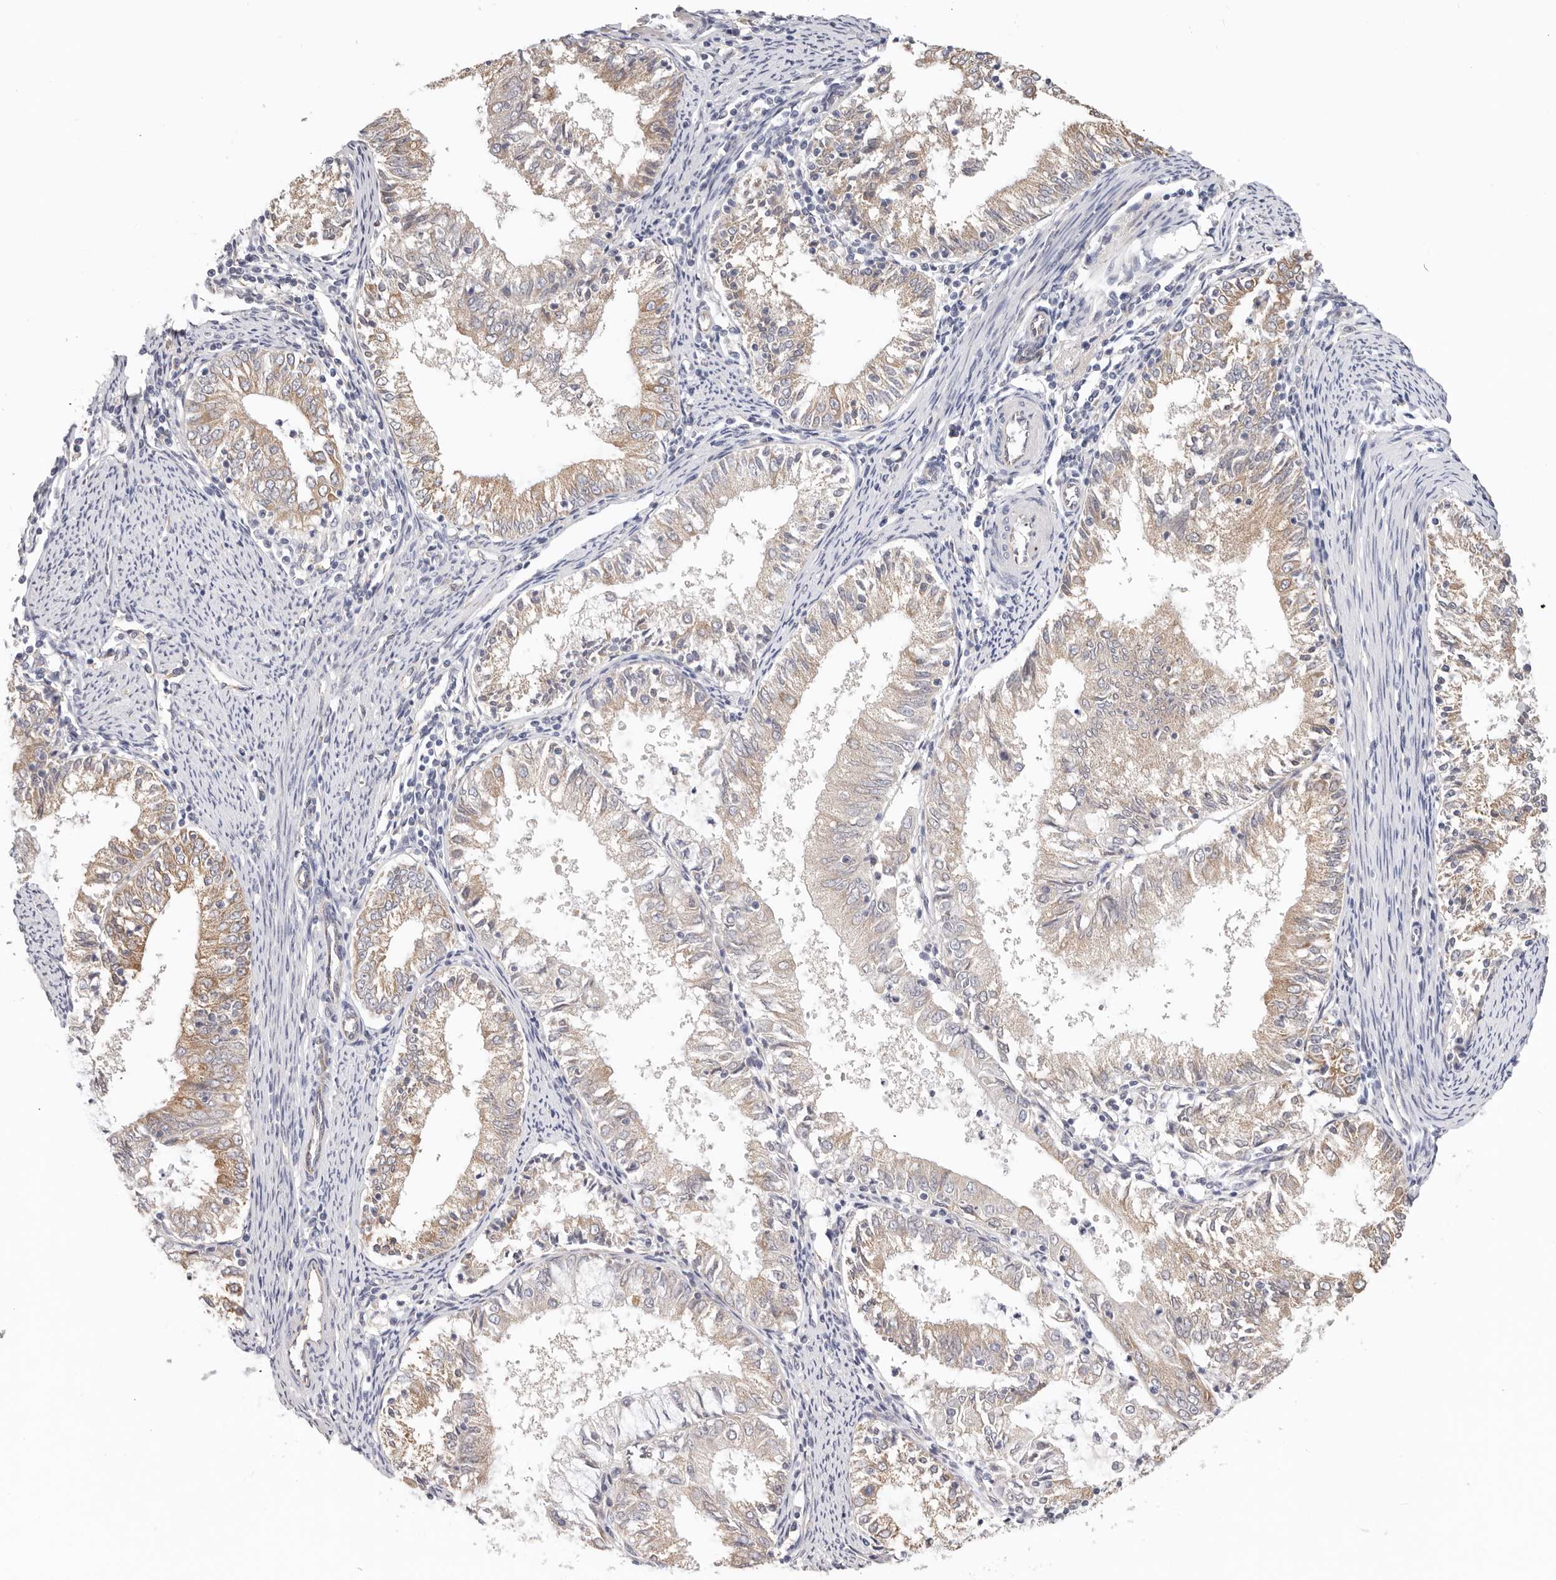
{"staining": {"intensity": "weak", "quantity": ">75%", "location": "cytoplasmic/membranous"}, "tissue": "endometrial cancer", "cell_type": "Tumor cells", "image_type": "cancer", "snomed": [{"axis": "morphology", "description": "Adenocarcinoma, NOS"}, {"axis": "topography", "description": "Endometrium"}], "caption": "Immunohistochemical staining of human endometrial cancer demonstrates weak cytoplasmic/membranous protein expression in about >75% of tumor cells.", "gene": "AFDN", "patient": {"sex": "female", "age": 57}}